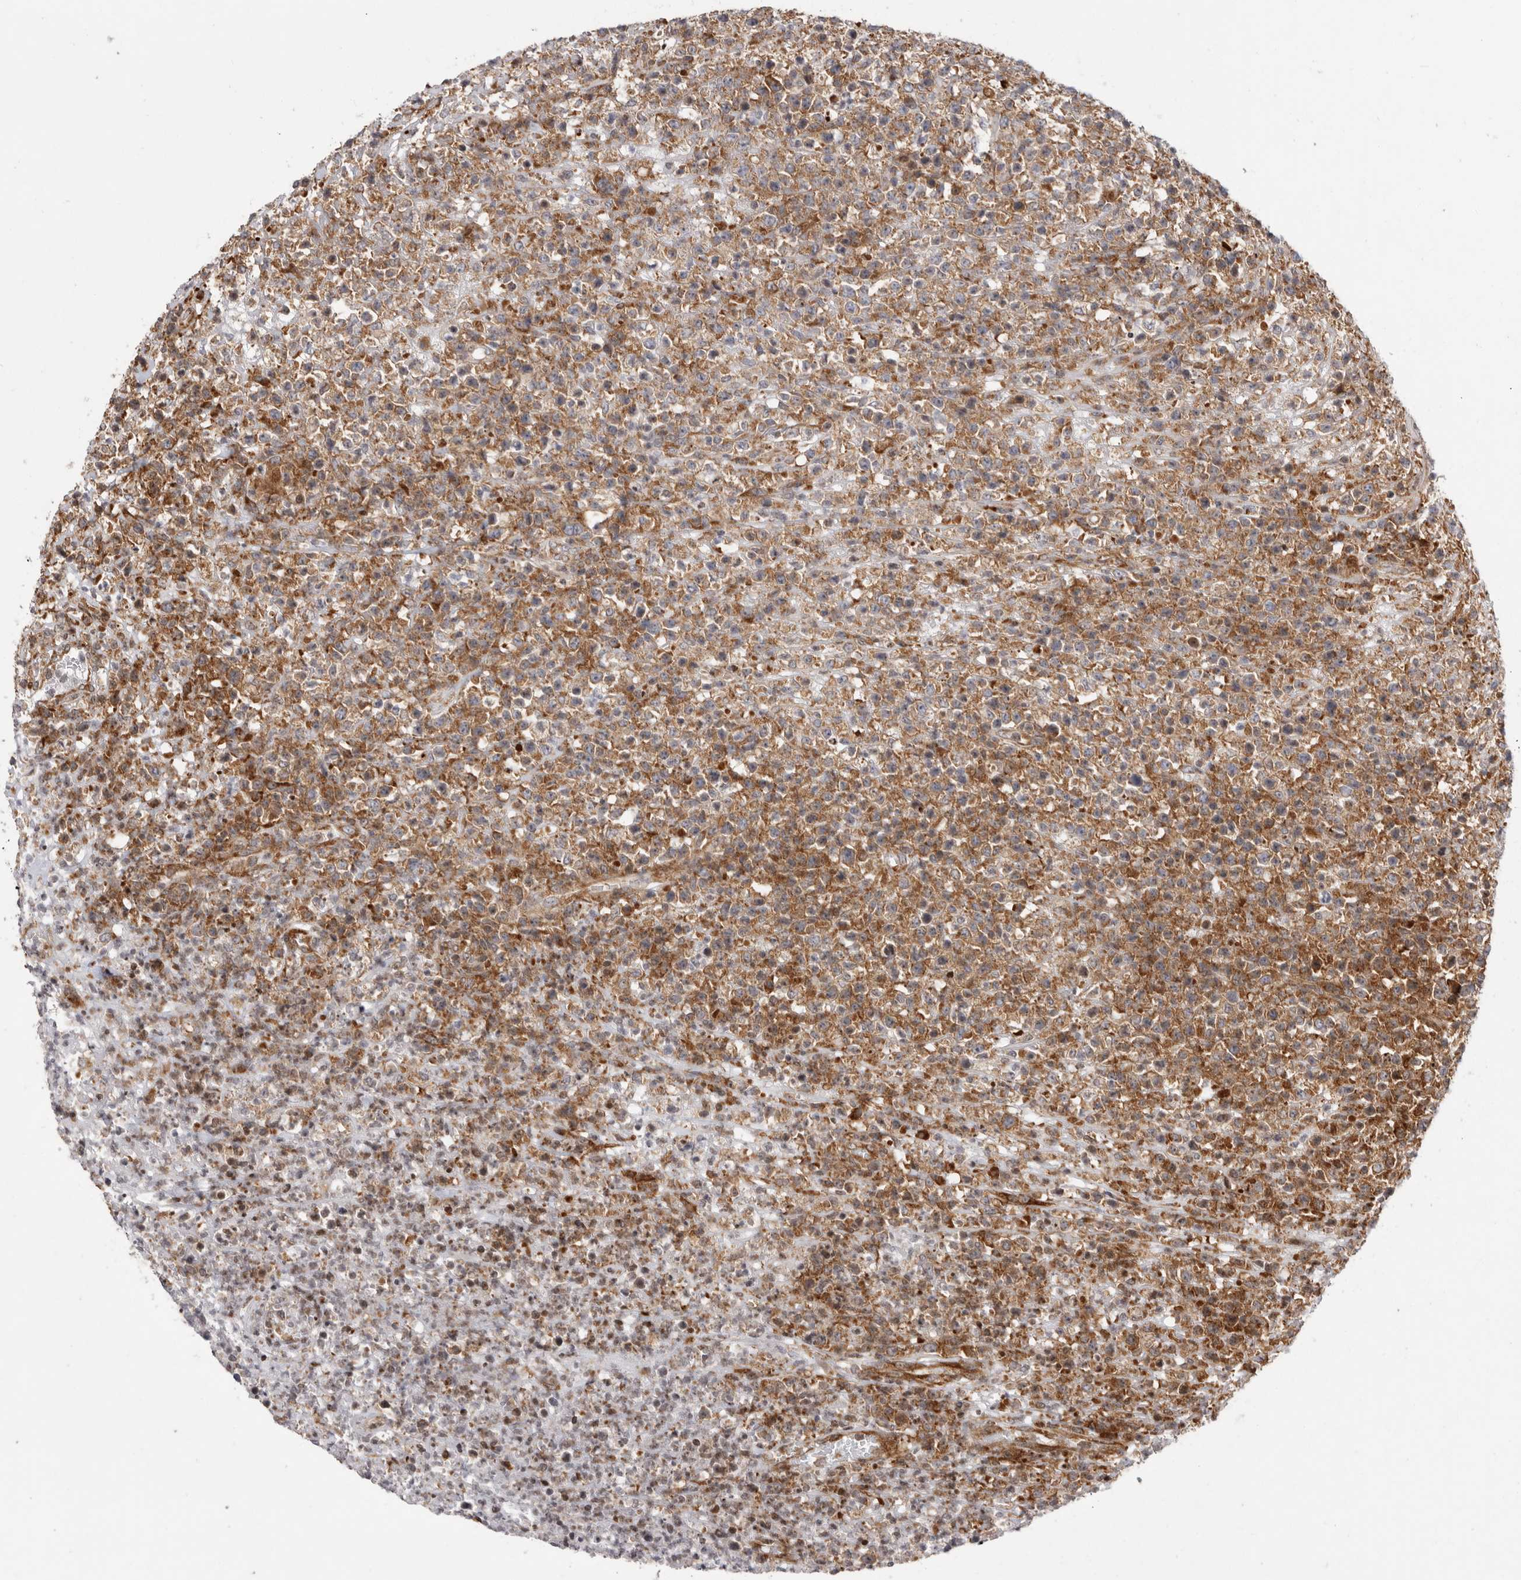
{"staining": {"intensity": "moderate", "quantity": ">75%", "location": "cytoplasmic/membranous"}, "tissue": "lymphoma", "cell_type": "Tumor cells", "image_type": "cancer", "snomed": [{"axis": "morphology", "description": "Malignant lymphoma, non-Hodgkin's type, High grade"}, {"axis": "topography", "description": "Colon"}], "caption": "Immunohistochemistry (IHC) staining of lymphoma, which reveals medium levels of moderate cytoplasmic/membranous expression in about >75% of tumor cells indicating moderate cytoplasmic/membranous protein expression. The staining was performed using DAB (brown) for protein detection and nuclei were counterstained in hematoxylin (blue).", "gene": "FZD3", "patient": {"sex": "female", "age": 53}}